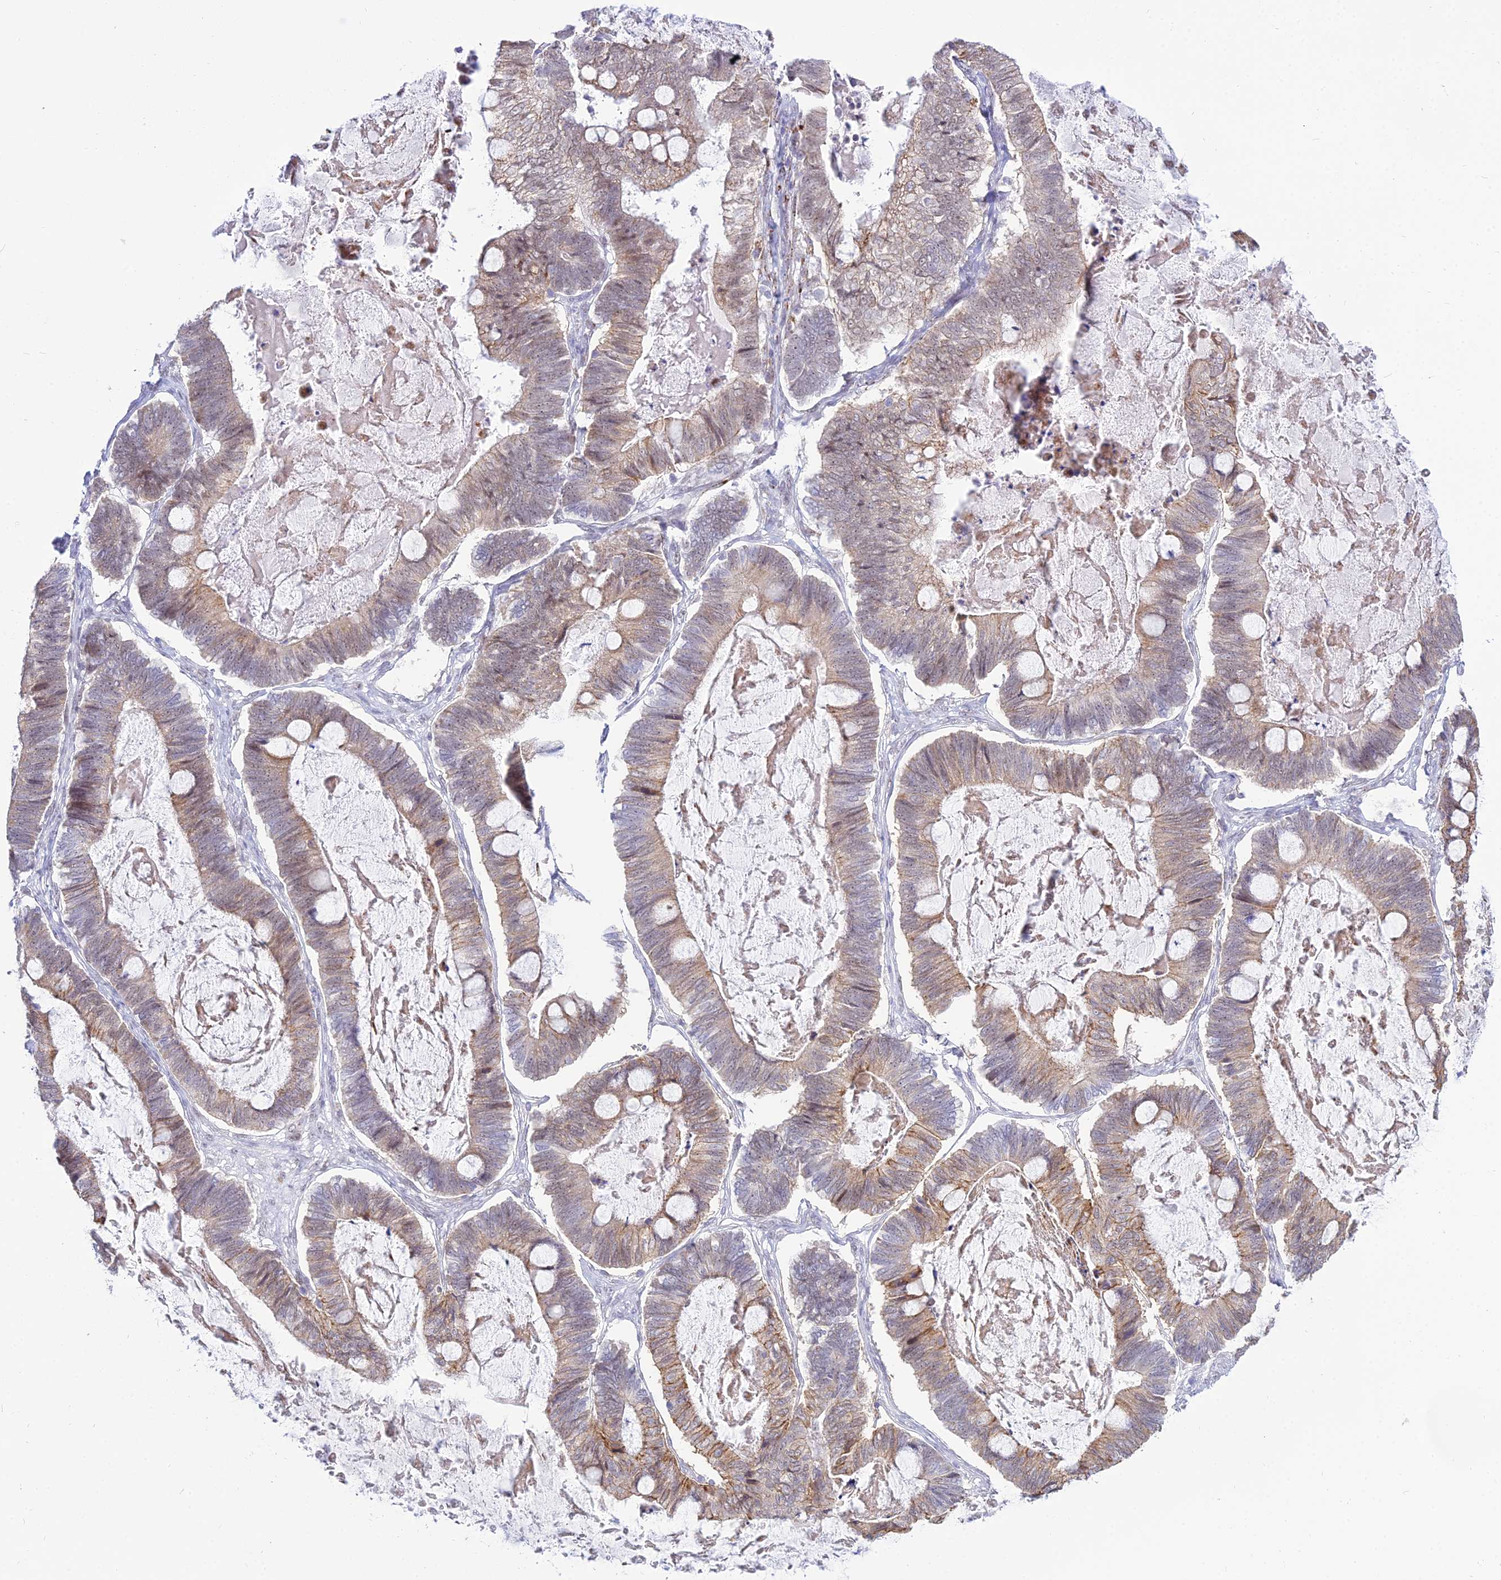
{"staining": {"intensity": "weak", "quantity": ">75%", "location": "cytoplasmic/membranous"}, "tissue": "ovarian cancer", "cell_type": "Tumor cells", "image_type": "cancer", "snomed": [{"axis": "morphology", "description": "Cystadenocarcinoma, mucinous, NOS"}, {"axis": "topography", "description": "Ovary"}], "caption": "A low amount of weak cytoplasmic/membranous positivity is present in approximately >75% of tumor cells in ovarian cancer tissue.", "gene": "C6orf163", "patient": {"sex": "female", "age": 61}}